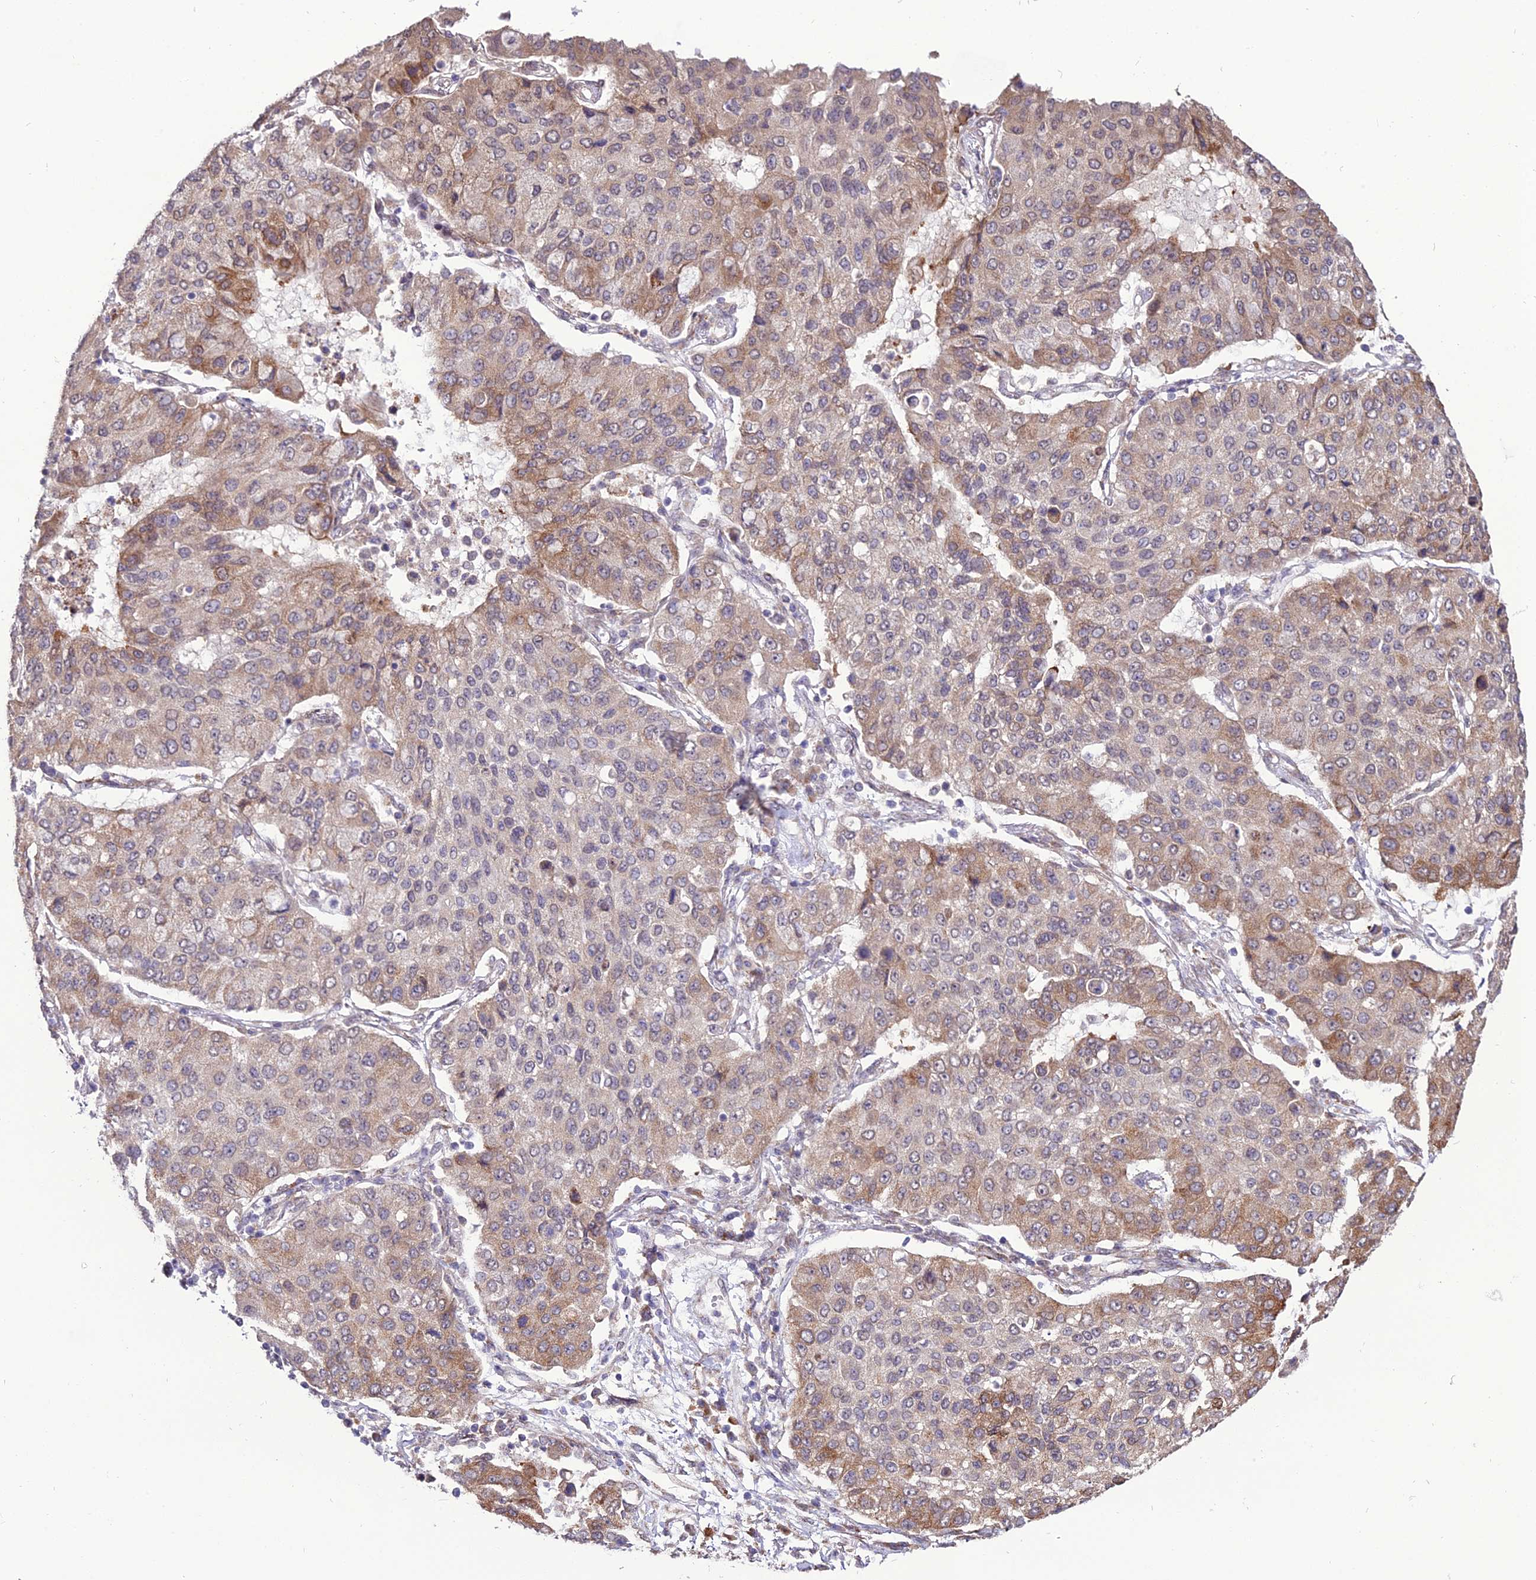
{"staining": {"intensity": "moderate", "quantity": "25%-75%", "location": "cytoplasmic/membranous"}, "tissue": "lung cancer", "cell_type": "Tumor cells", "image_type": "cancer", "snomed": [{"axis": "morphology", "description": "Squamous cell carcinoma, NOS"}, {"axis": "topography", "description": "Lung"}], "caption": "Lung squamous cell carcinoma stained with a brown dye demonstrates moderate cytoplasmic/membranous positive positivity in approximately 25%-75% of tumor cells.", "gene": "TROAP", "patient": {"sex": "male", "age": 74}}